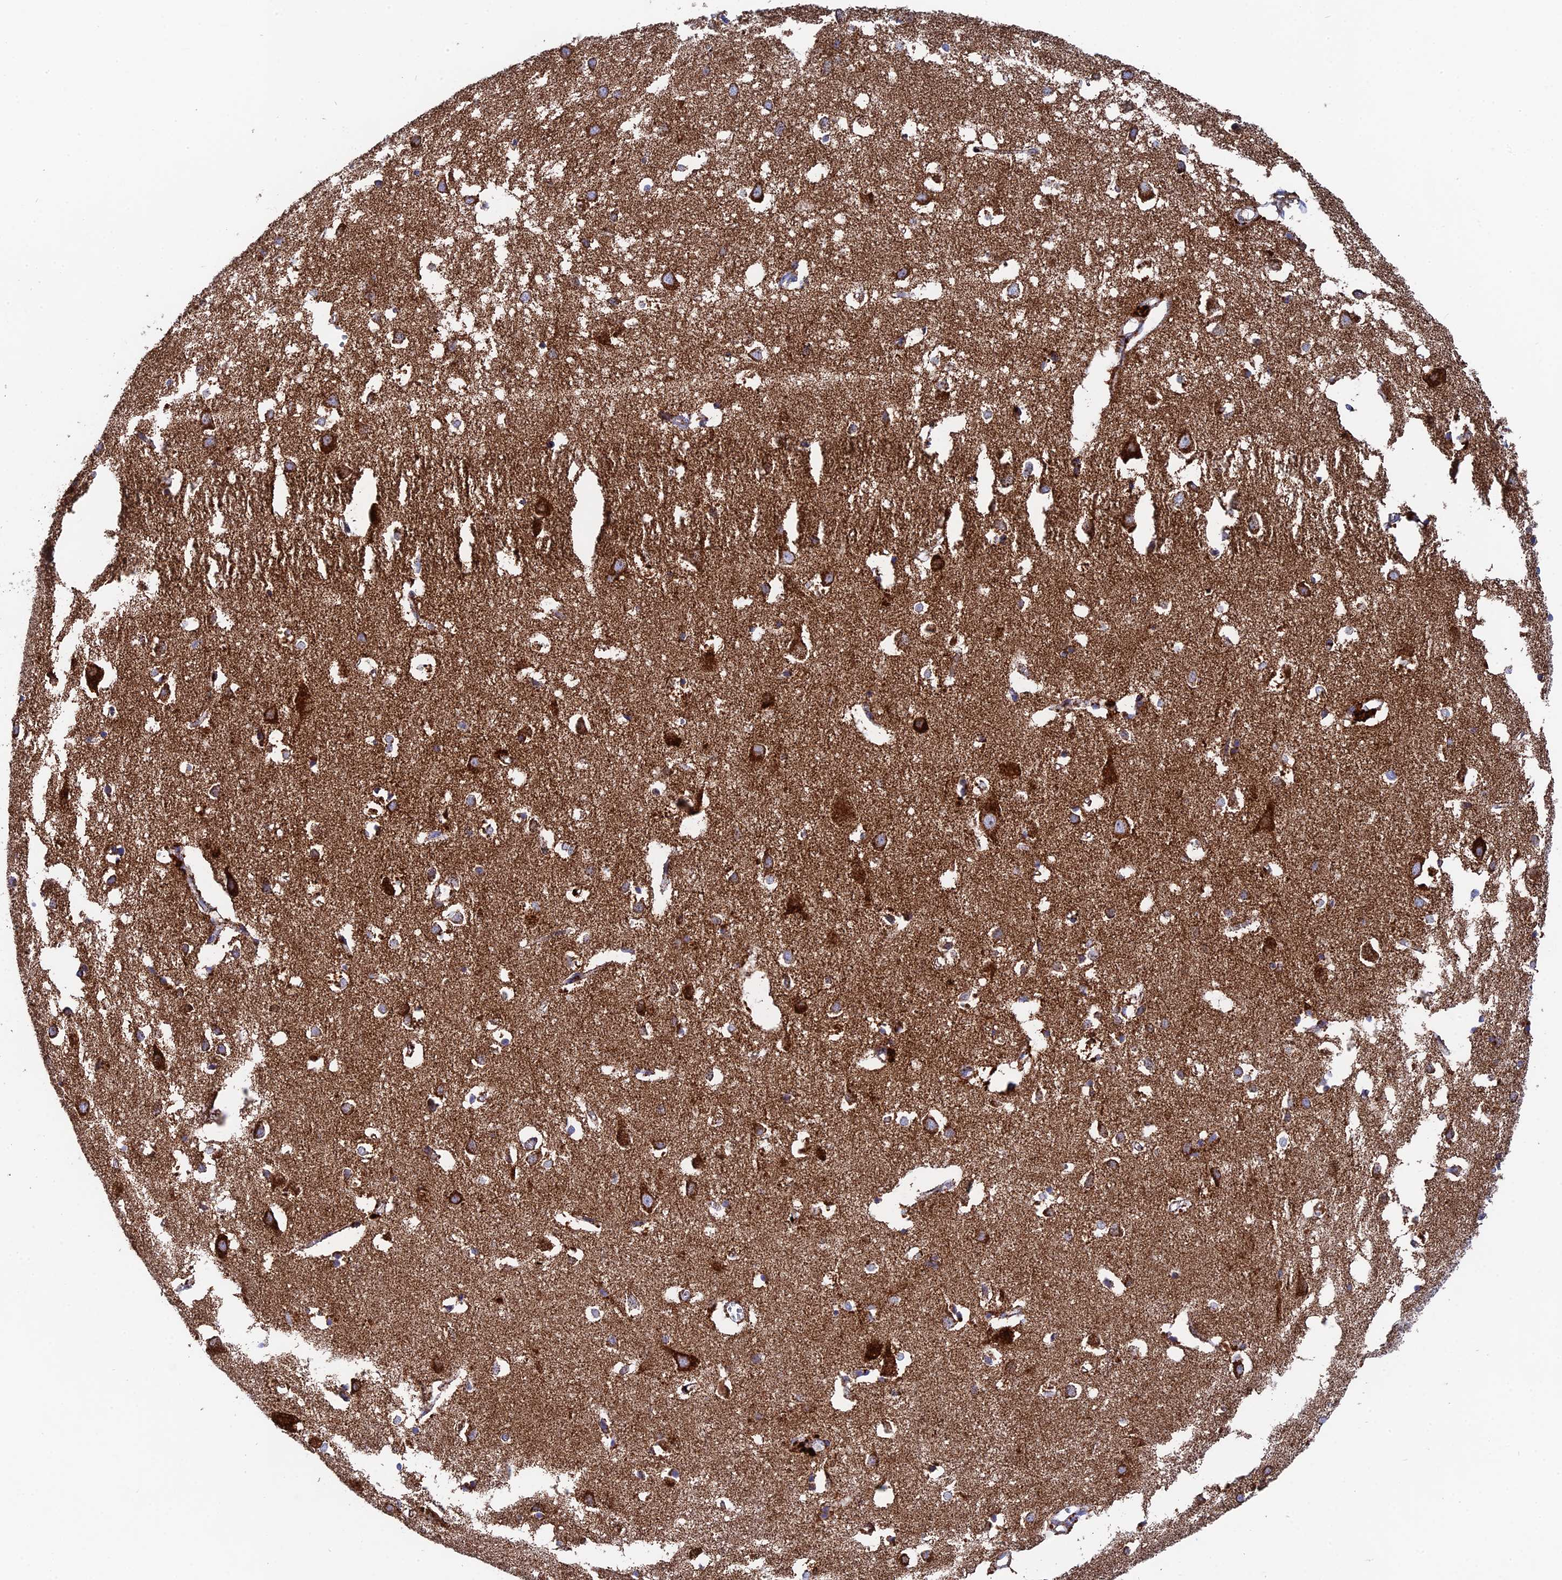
{"staining": {"intensity": "moderate", "quantity": ">75%", "location": "cytoplasmic/membranous"}, "tissue": "cerebral cortex", "cell_type": "Endothelial cells", "image_type": "normal", "snomed": [{"axis": "morphology", "description": "Normal tissue, NOS"}, {"axis": "topography", "description": "Cerebral cortex"}], "caption": "The immunohistochemical stain labels moderate cytoplasmic/membranous expression in endothelial cells of normal cerebral cortex. (DAB (3,3'-diaminobenzidine) = brown stain, brightfield microscopy at high magnification).", "gene": "NDUFA5", "patient": {"sex": "female", "age": 64}}